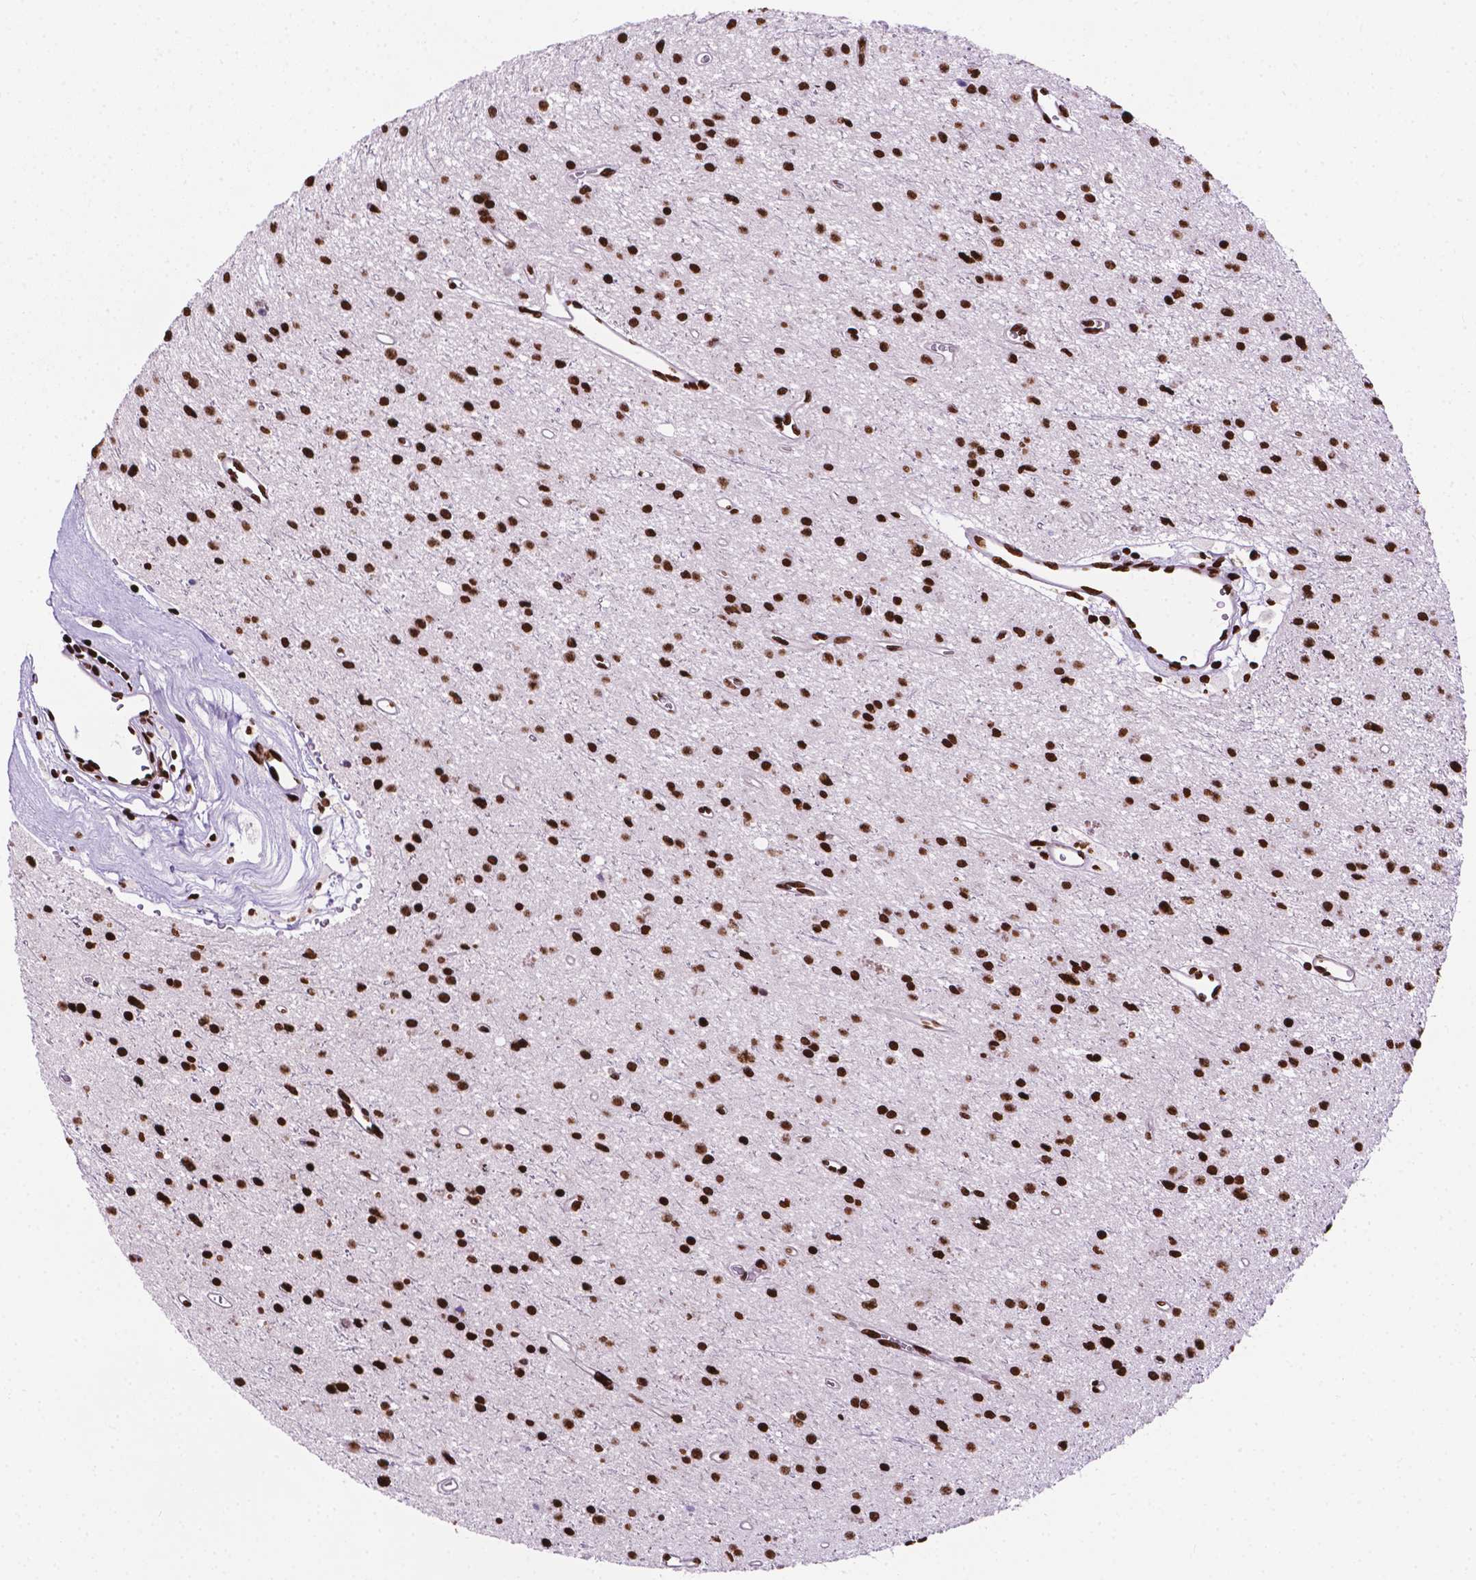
{"staining": {"intensity": "strong", "quantity": ">75%", "location": "nuclear"}, "tissue": "glioma", "cell_type": "Tumor cells", "image_type": "cancer", "snomed": [{"axis": "morphology", "description": "Glioma, malignant, Low grade"}, {"axis": "topography", "description": "Brain"}], "caption": "This is a histology image of immunohistochemistry (IHC) staining of glioma, which shows strong expression in the nuclear of tumor cells.", "gene": "SMIM5", "patient": {"sex": "female", "age": 45}}